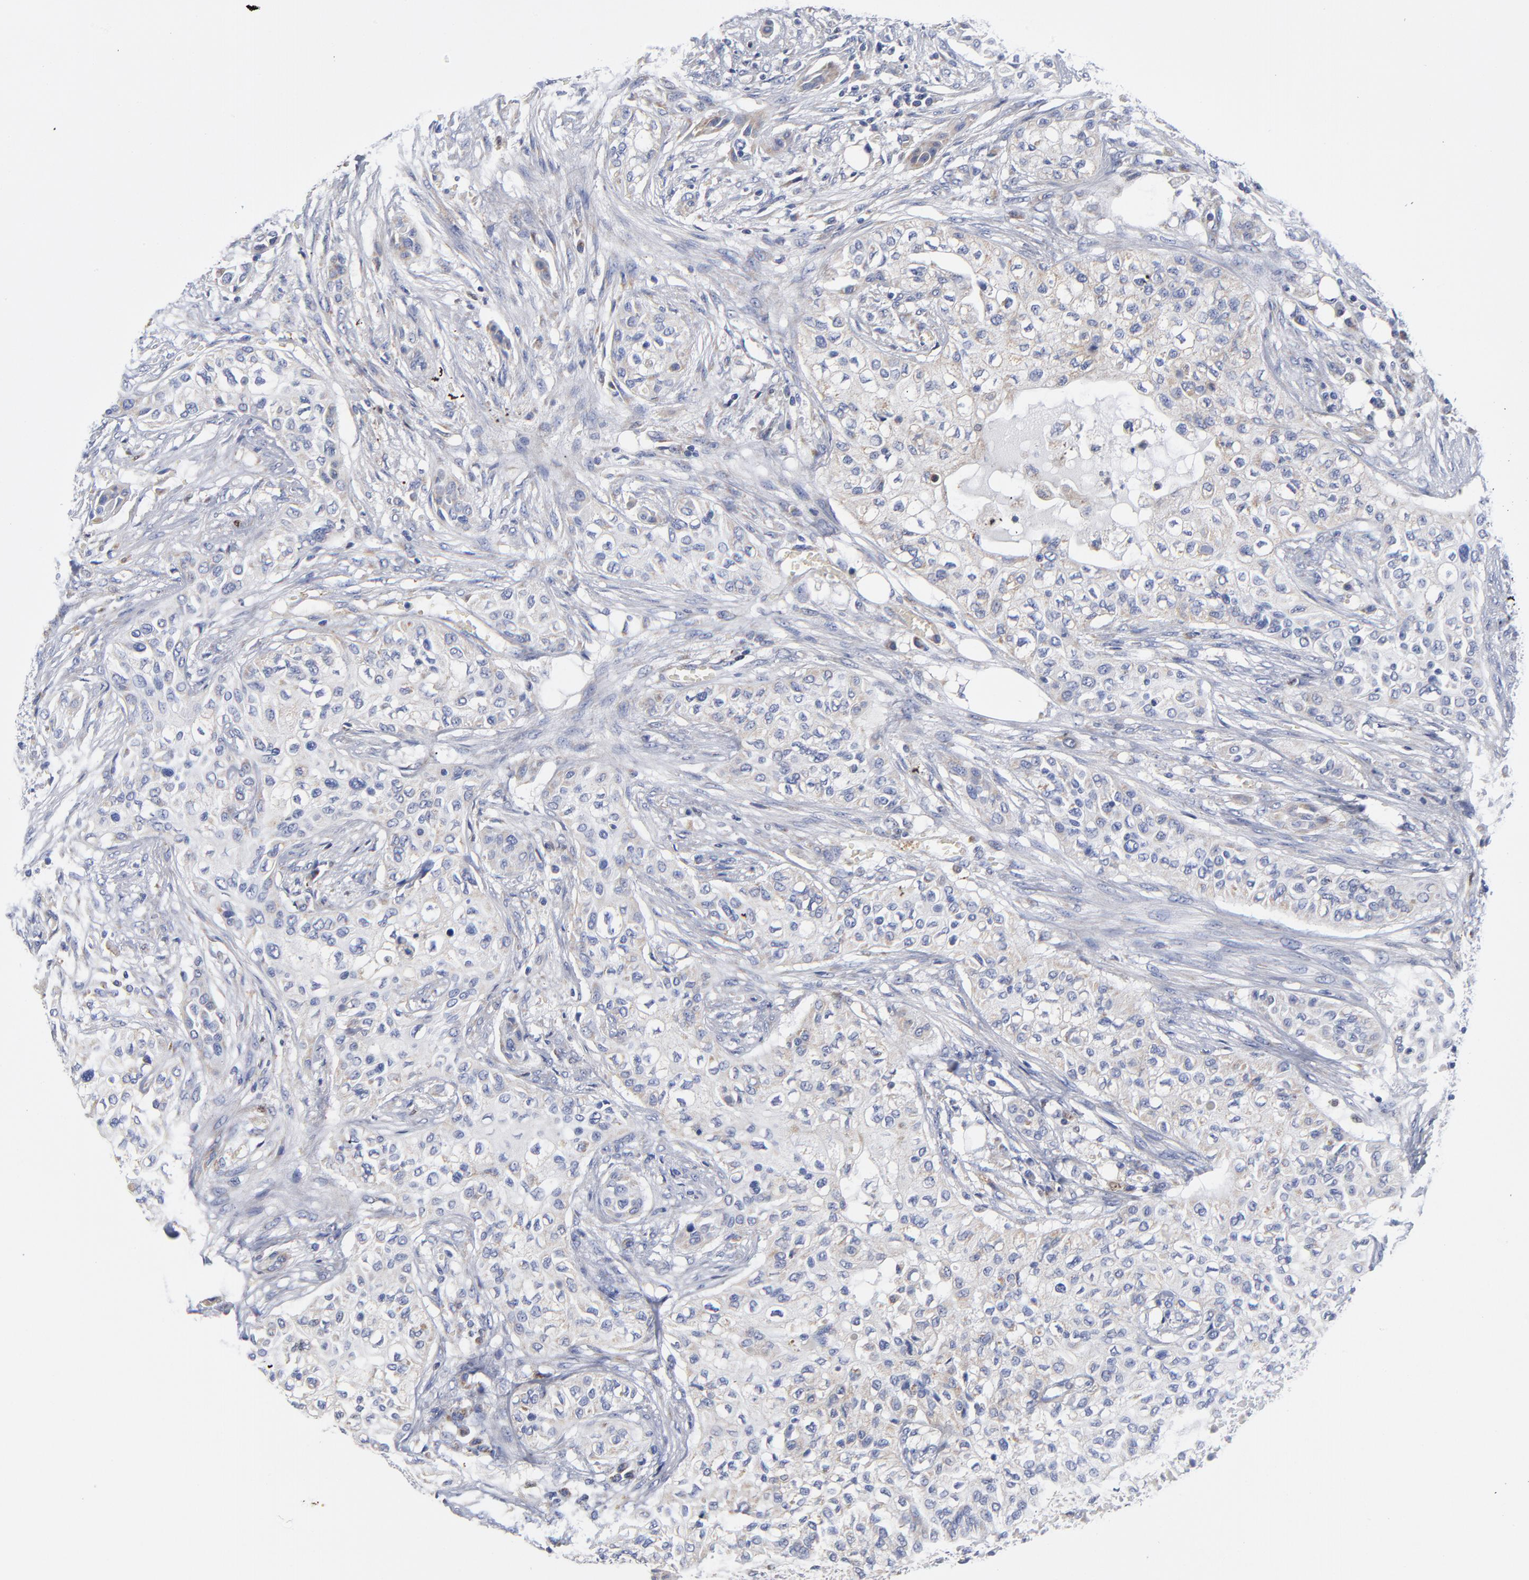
{"staining": {"intensity": "negative", "quantity": "none", "location": "none"}, "tissue": "urothelial cancer", "cell_type": "Tumor cells", "image_type": "cancer", "snomed": [{"axis": "morphology", "description": "Urothelial carcinoma, High grade"}, {"axis": "topography", "description": "Urinary bladder"}], "caption": "This is an immunohistochemistry (IHC) photomicrograph of human urothelial carcinoma (high-grade). There is no positivity in tumor cells.", "gene": "PTP4A1", "patient": {"sex": "male", "age": 74}}